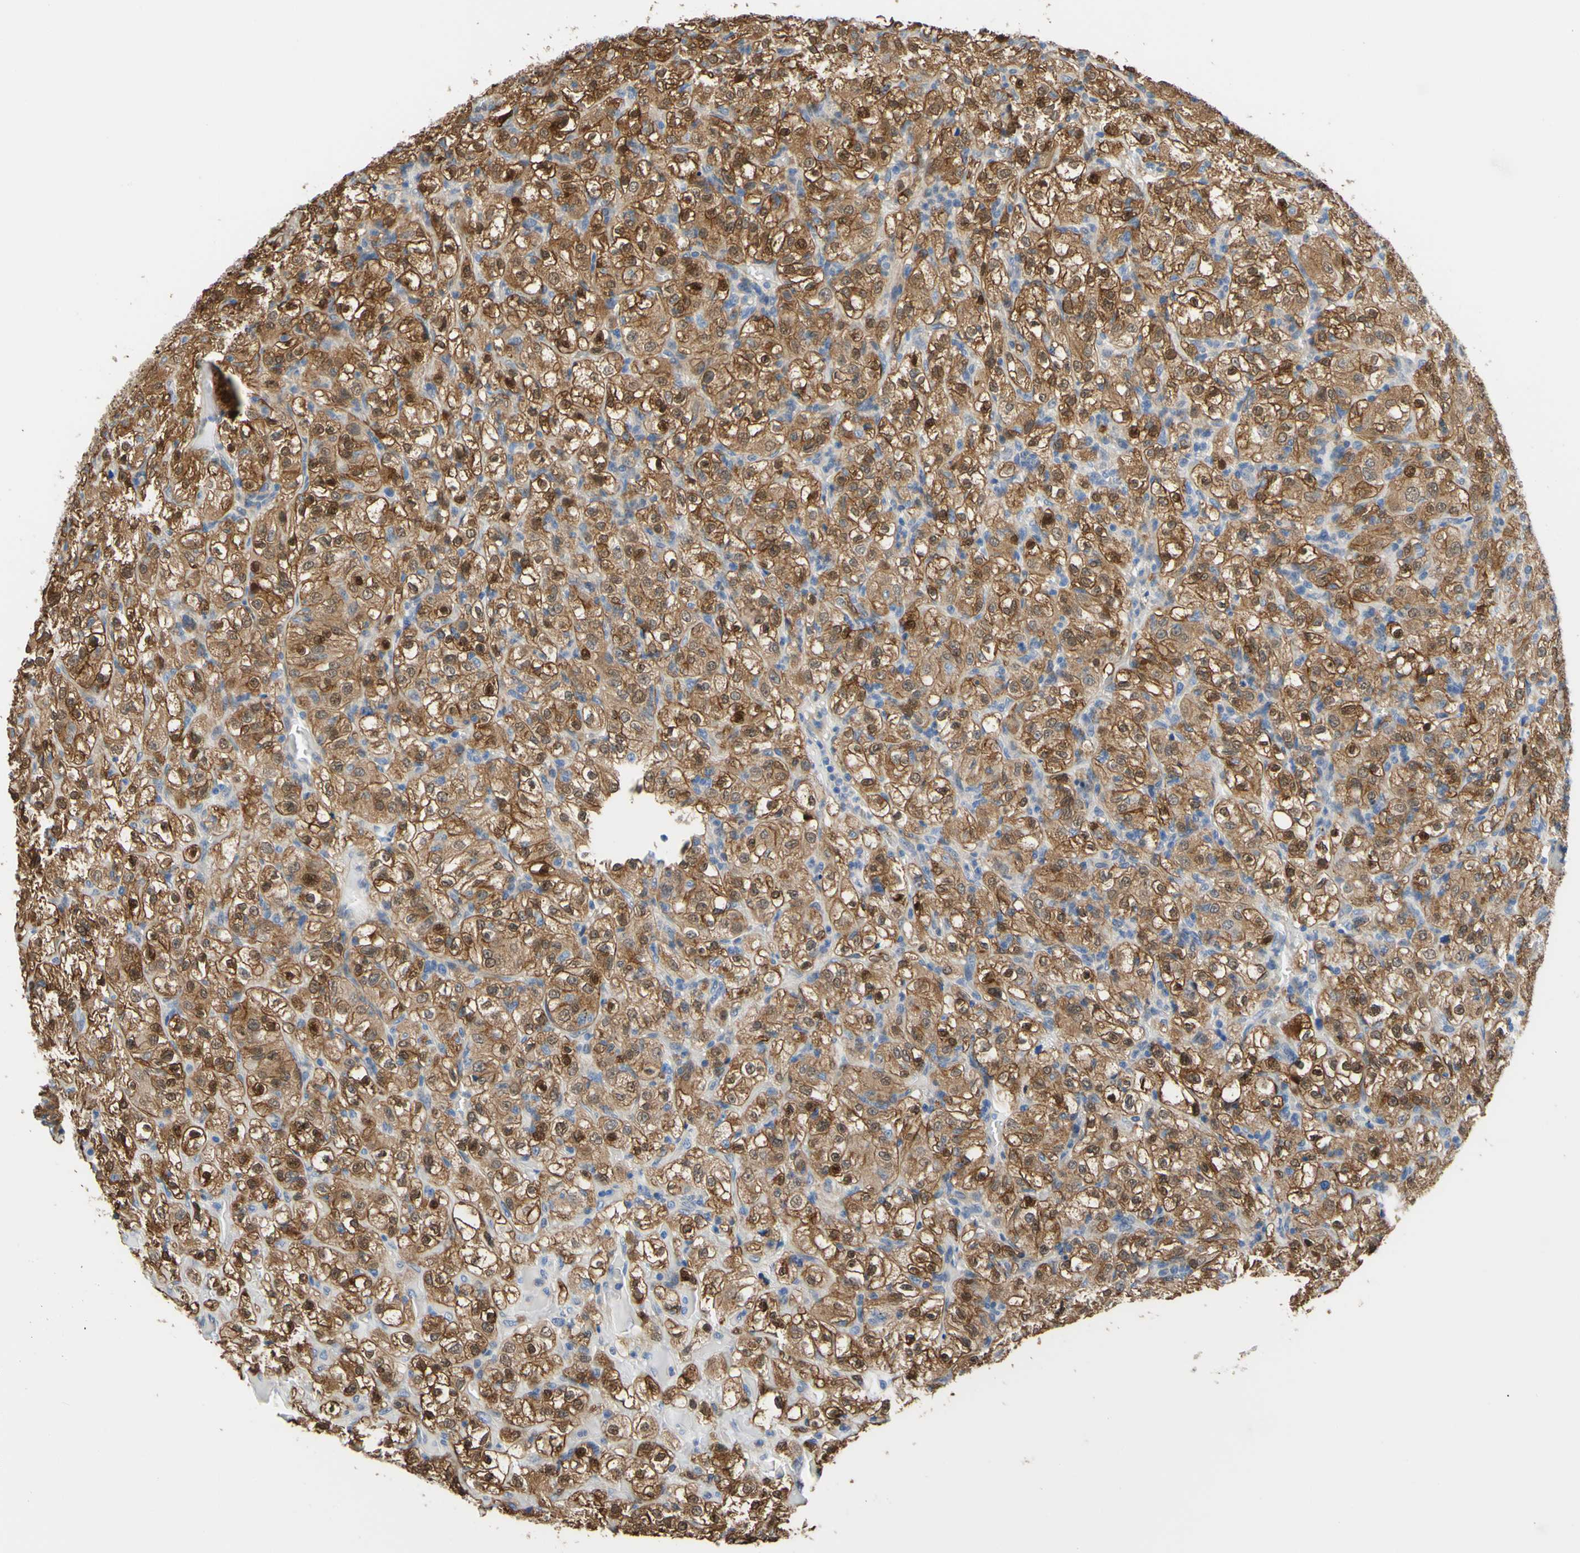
{"staining": {"intensity": "strong", "quantity": ">75%", "location": "cytoplasmic/membranous,nuclear"}, "tissue": "renal cancer", "cell_type": "Tumor cells", "image_type": "cancer", "snomed": [{"axis": "morphology", "description": "Normal tissue, NOS"}, {"axis": "morphology", "description": "Adenocarcinoma, NOS"}, {"axis": "topography", "description": "Kidney"}], "caption": "There is high levels of strong cytoplasmic/membranous and nuclear positivity in tumor cells of renal cancer (adenocarcinoma), as demonstrated by immunohistochemical staining (brown color).", "gene": "UPK3B", "patient": {"sex": "female", "age": 72}}